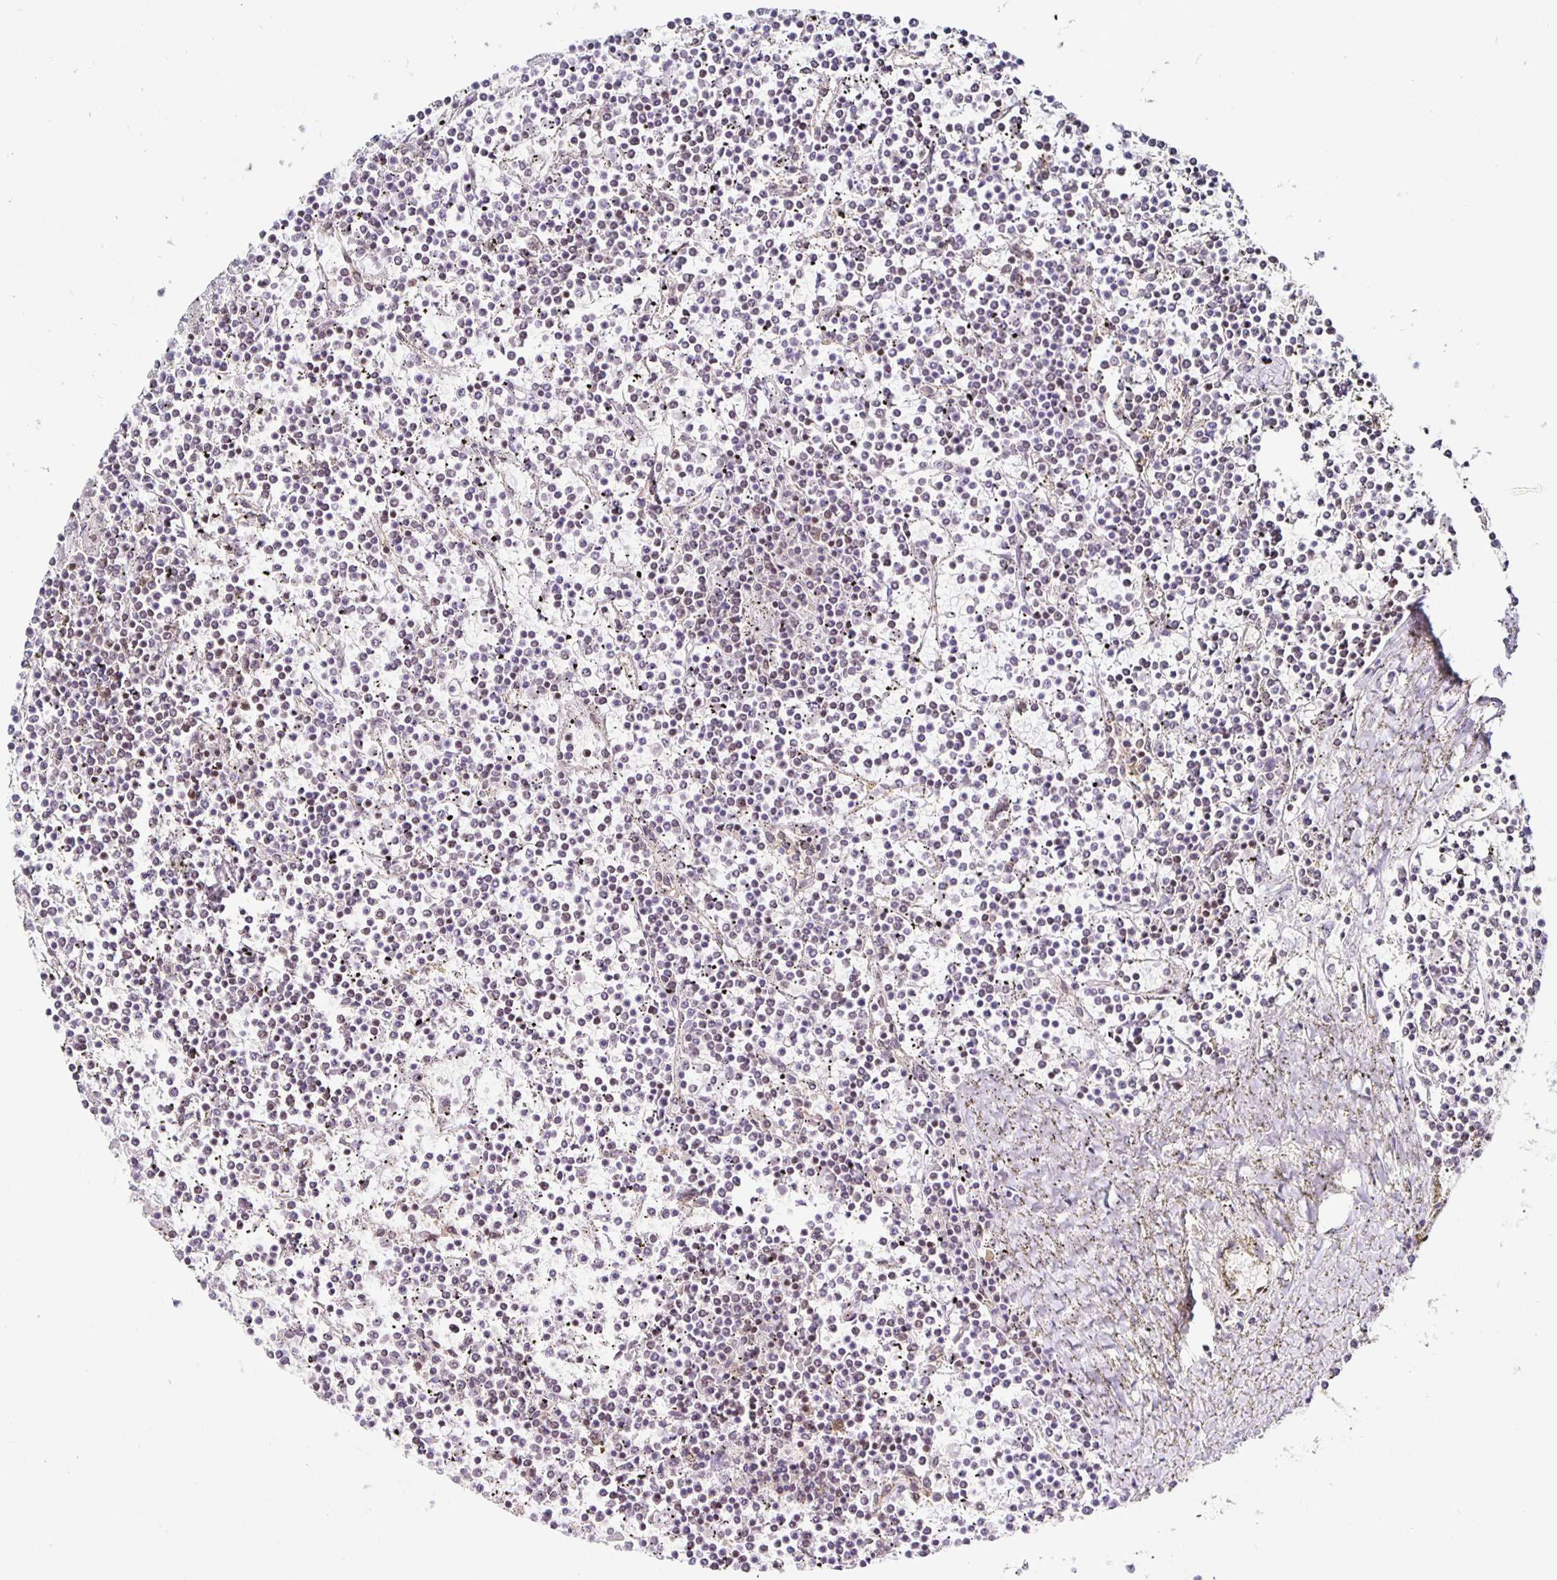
{"staining": {"intensity": "negative", "quantity": "none", "location": "none"}, "tissue": "lymphoma", "cell_type": "Tumor cells", "image_type": "cancer", "snomed": [{"axis": "morphology", "description": "Malignant lymphoma, non-Hodgkin's type, Low grade"}, {"axis": "topography", "description": "Spleen"}], "caption": "An image of lymphoma stained for a protein demonstrates no brown staining in tumor cells.", "gene": "PDAP1", "patient": {"sex": "female", "age": 19}}